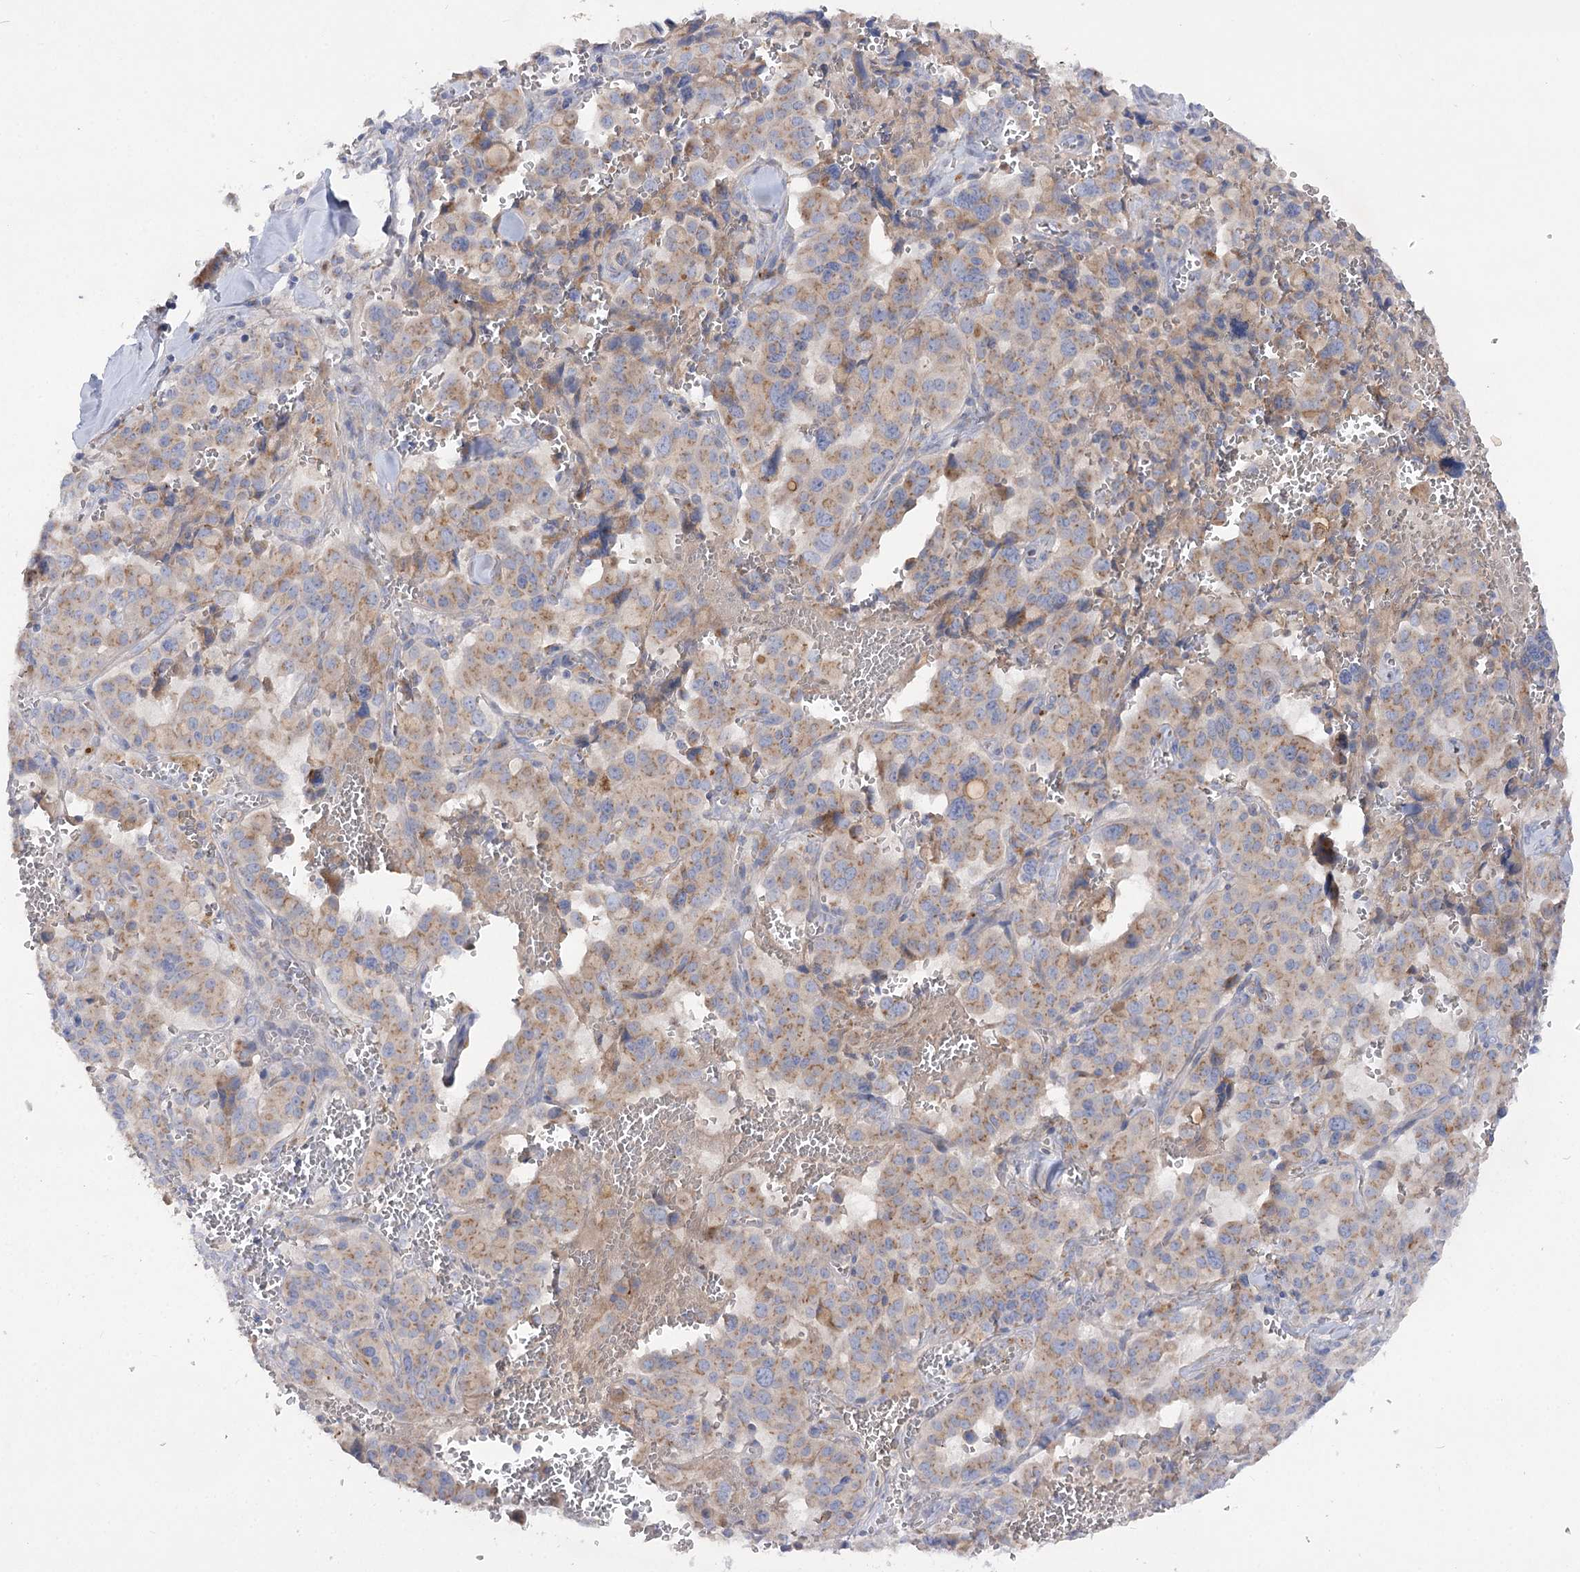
{"staining": {"intensity": "weak", "quantity": ">75%", "location": "cytoplasmic/membranous"}, "tissue": "pancreatic cancer", "cell_type": "Tumor cells", "image_type": "cancer", "snomed": [{"axis": "morphology", "description": "Adenocarcinoma, NOS"}, {"axis": "topography", "description": "Pancreas"}], "caption": "DAB (3,3'-diaminobenzidine) immunohistochemical staining of human pancreatic cancer (adenocarcinoma) exhibits weak cytoplasmic/membranous protein expression in approximately >75% of tumor cells.", "gene": "GBF1", "patient": {"sex": "male", "age": 65}}